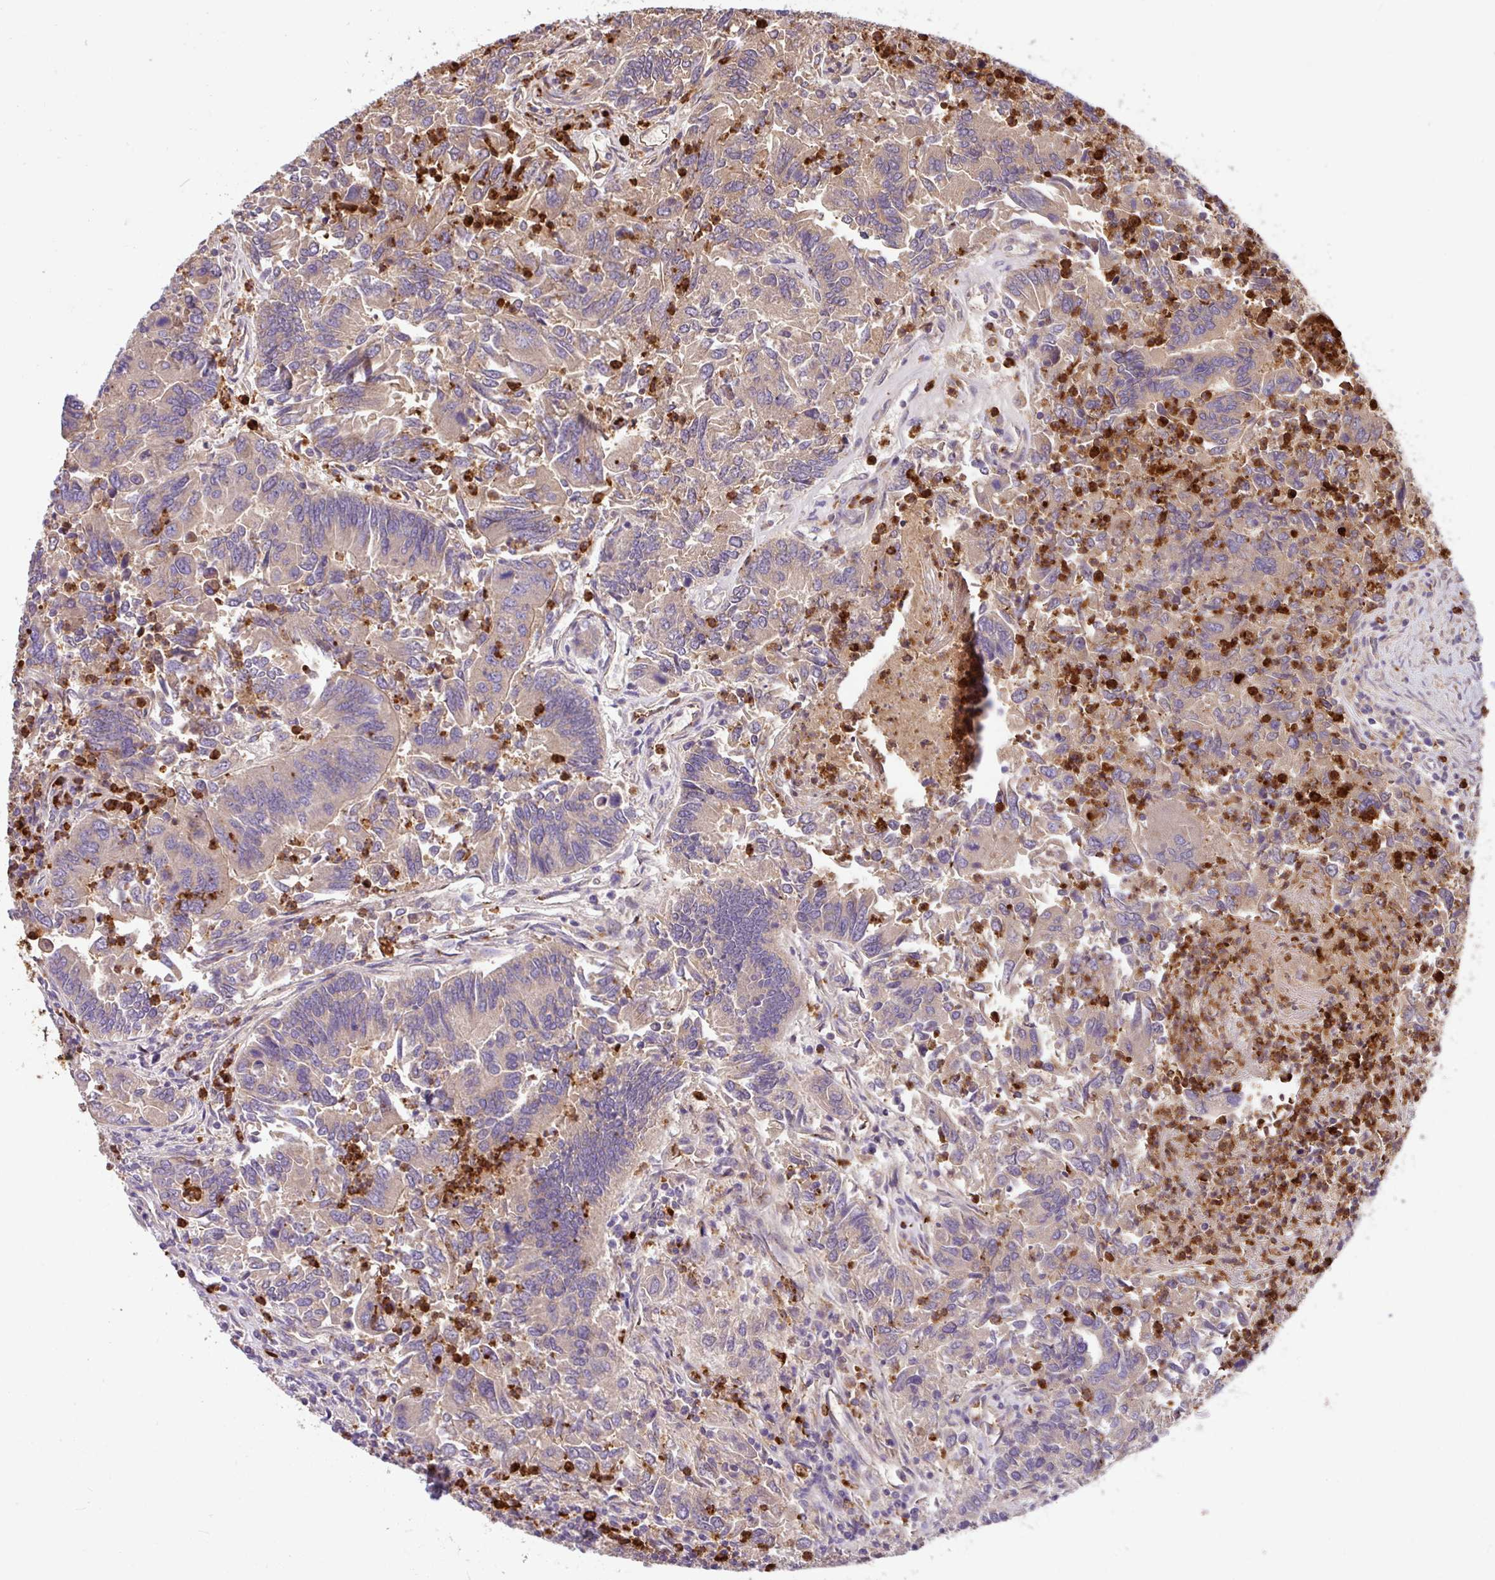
{"staining": {"intensity": "negative", "quantity": "none", "location": "none"}, "tissue": "colorectal cancer", "cell_type": "Tumor cells", "image_type": "cancer", "snomed": [{"axis": "morphology", "description": "Adenocarcinoma, NOS"}, {"axis": "topography", "description": "Colon"}], "caption": "This histopathology image is of colorectal cancer (adenocarcinoma) stained with immunohistochemistry (IHC) to label a protein in brown with the nuclei are counter-stained blue. There is no positivity in tumor cells. The staining is performed using DAB (3,3'-diaminobenzidine) brown chromogen with nuclei counter-stained in using hematoxylin.", "gene": "CRISP3", "patient": {"sex": "female", "age": 67}}